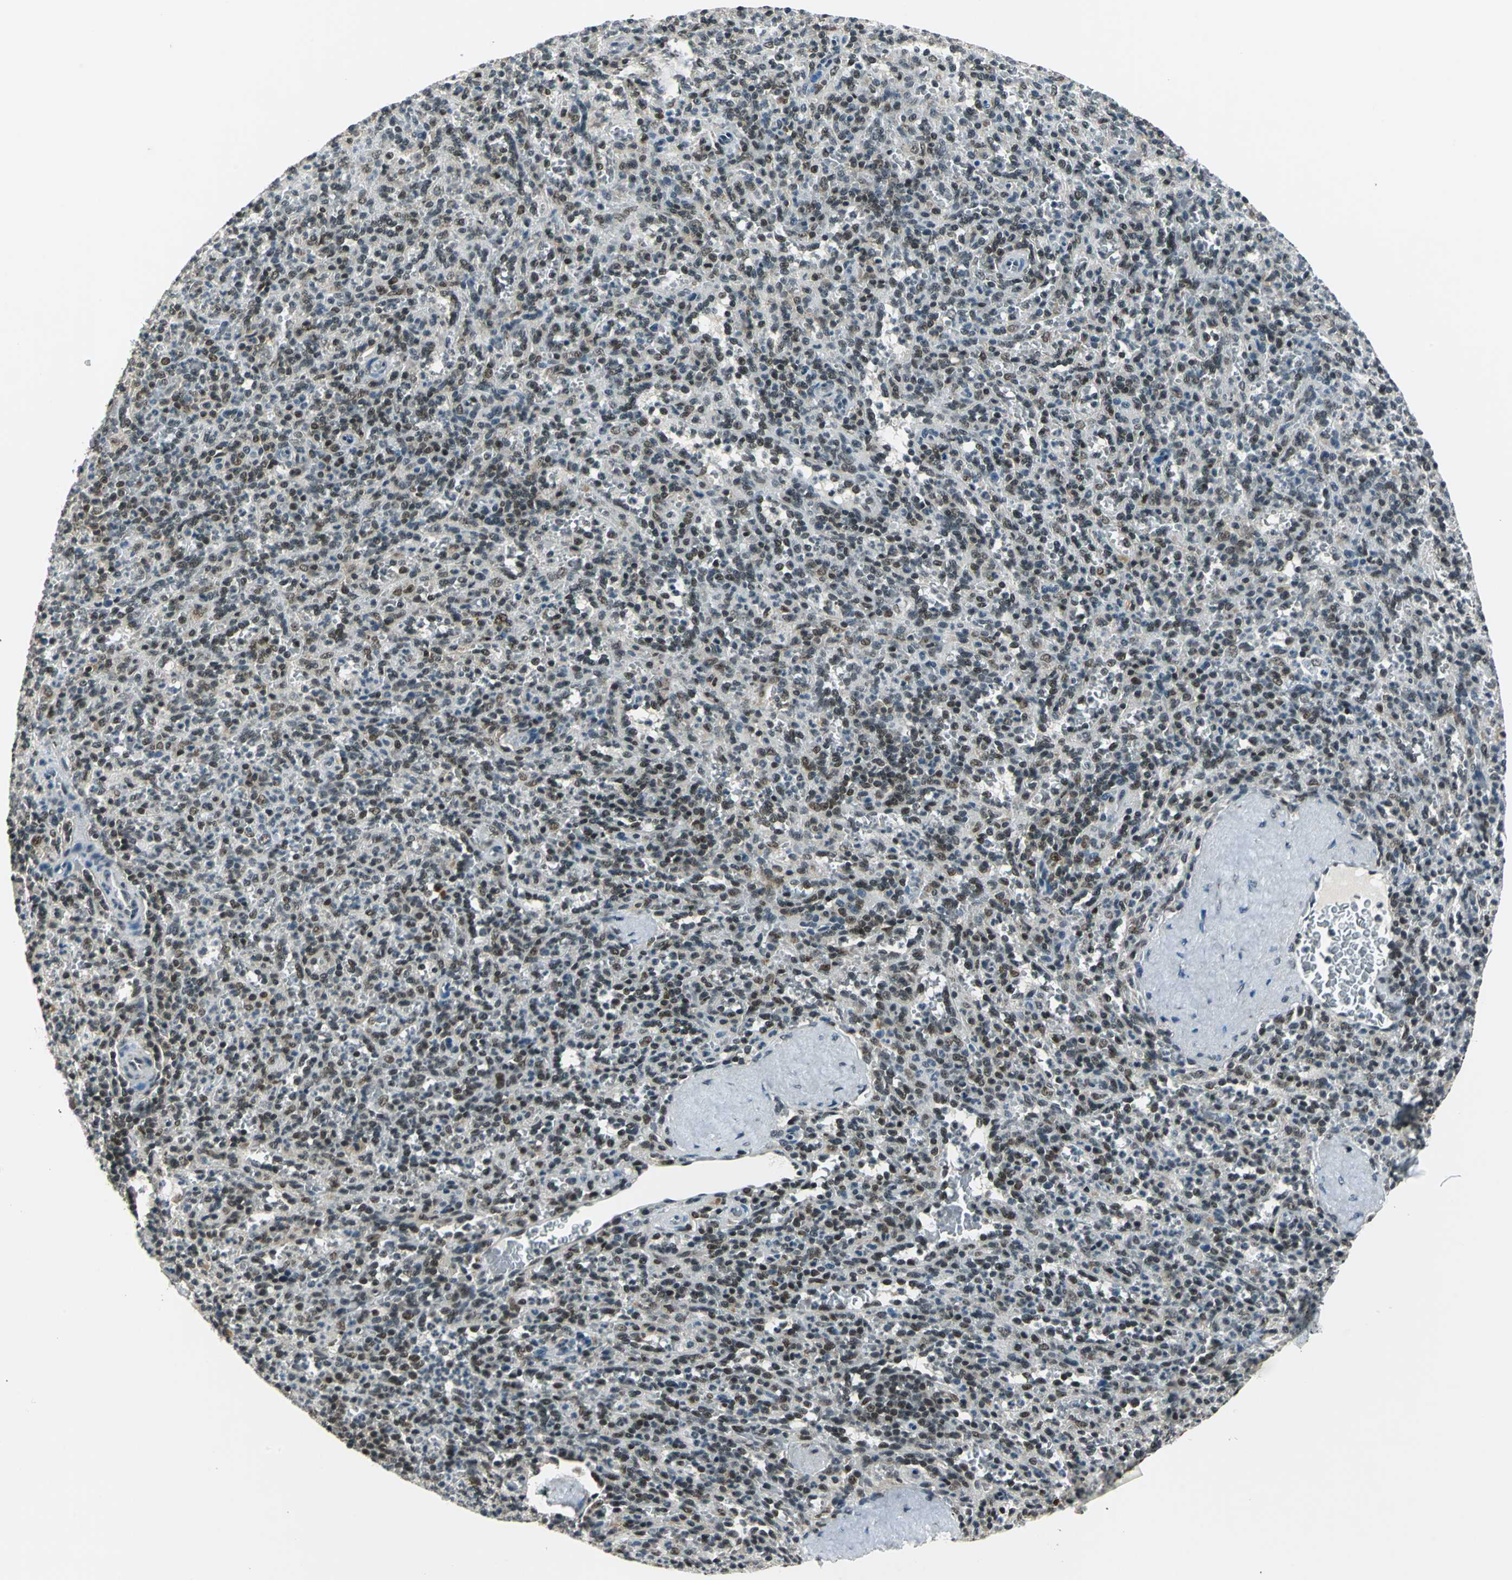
{"staining": {"intensity": "moderate", "quantity": "25%-75%", "location": "nuclear"}, "tissue": "spleen", "cell_type": "Cells in red pulp", "image_type": "normal", "snomed": [{"axis": "morphology", "description": "Normal tissue, NOS"}, {"axis": "topography", "description": "Spleen"}], "caption": "DAB immunohistochemical staining of unremarkable human spleen displays moderate nuclear protein expression in approximately 25%-75% of cells in red pulp. (brown staining indicates protein expression, while blue staining denotes nuclei).", "gene": "BCLAF1", "patient": {"sex": "male", "age": 36}}